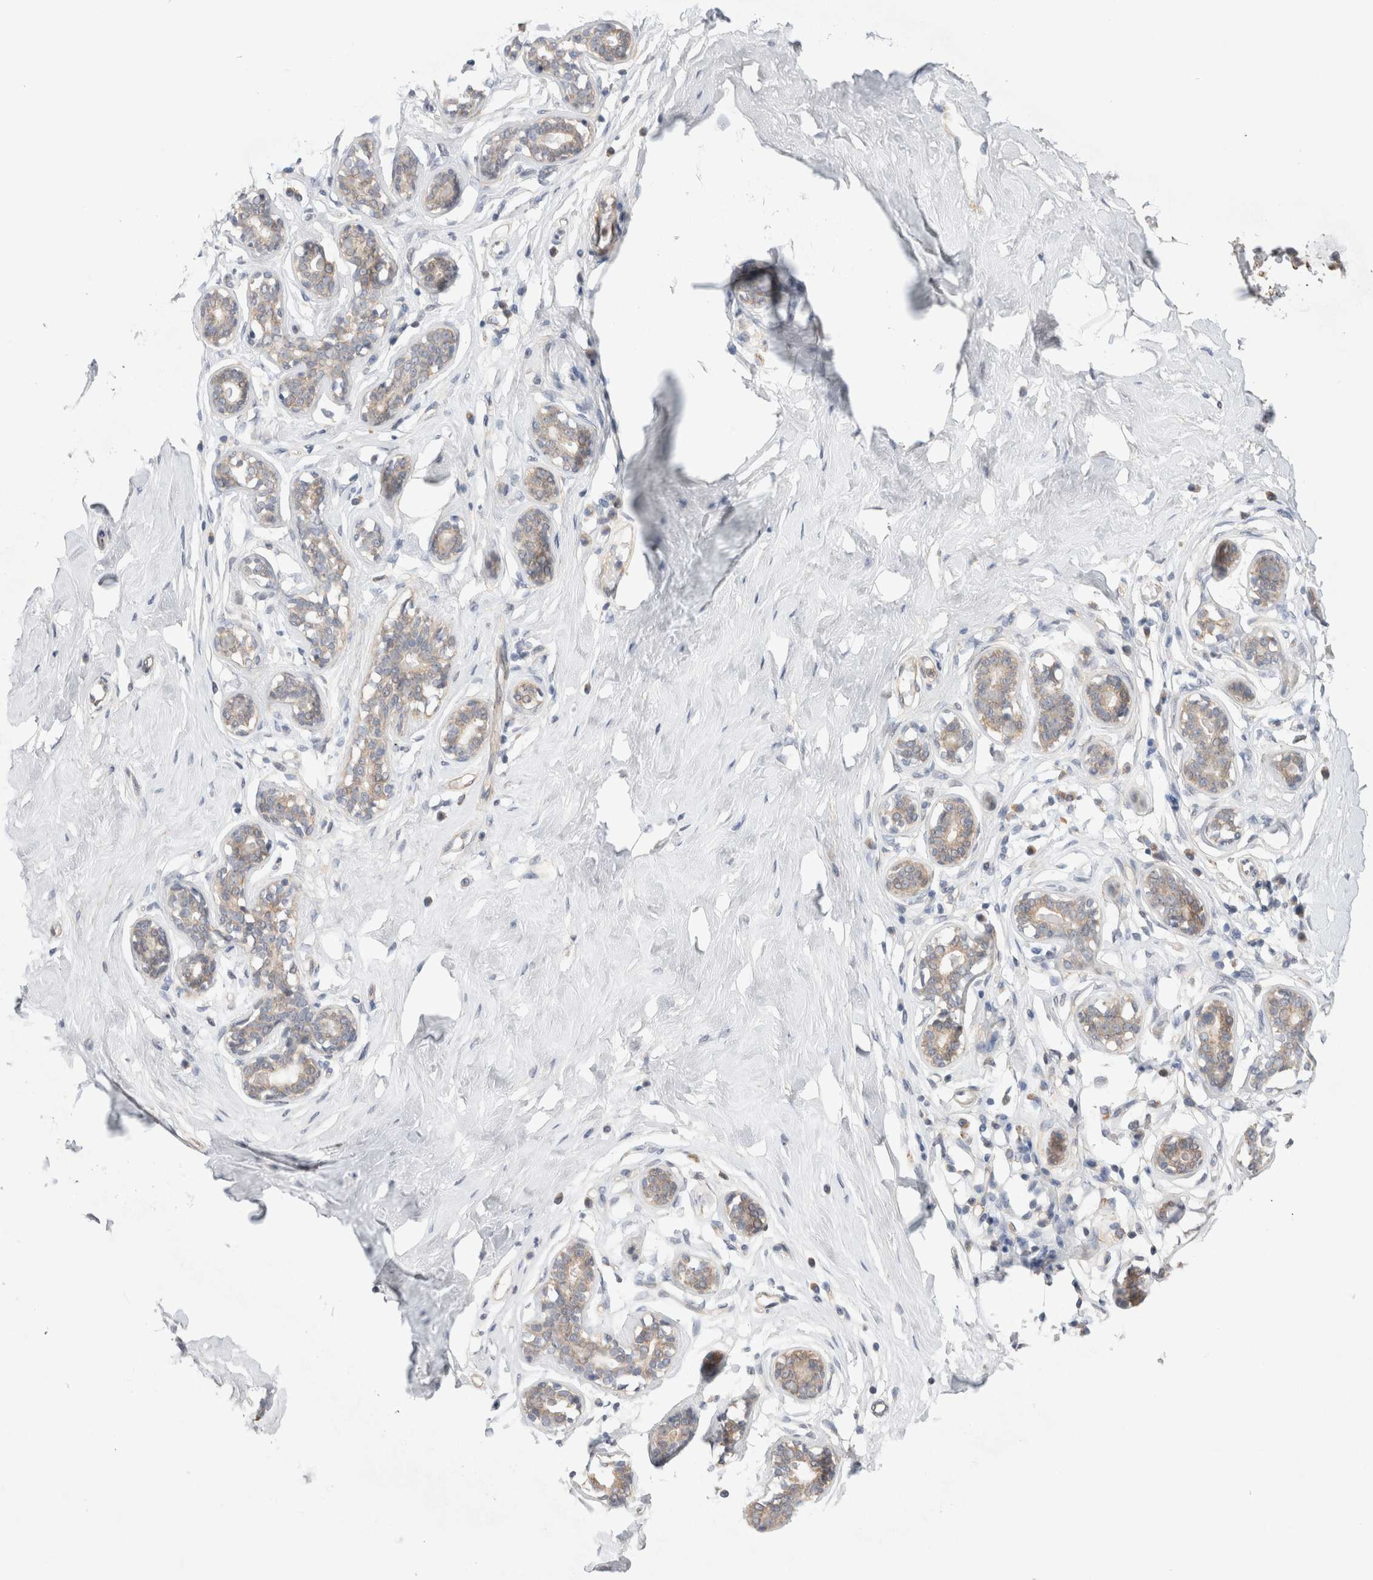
{"staining": {"intensity": "negative", "quantity": "none", "location": "none"}, "tissue": "breast", "cell_type": "Adipocytes", "image_type": "normal", "snomed": [{"axis": "morphology", "description": "Normal tissue, NOS"}, {"axis": "topography", "description": "Breast"}], "caption": "Immunohistochemistry image of benign breast: breast stained with DAB (3,3'-diaminobenzidine) reveals no significant protein positivity in adipocytes.", "gene": "GSDMB", "patient": {"sex": "female", "age": 23}}